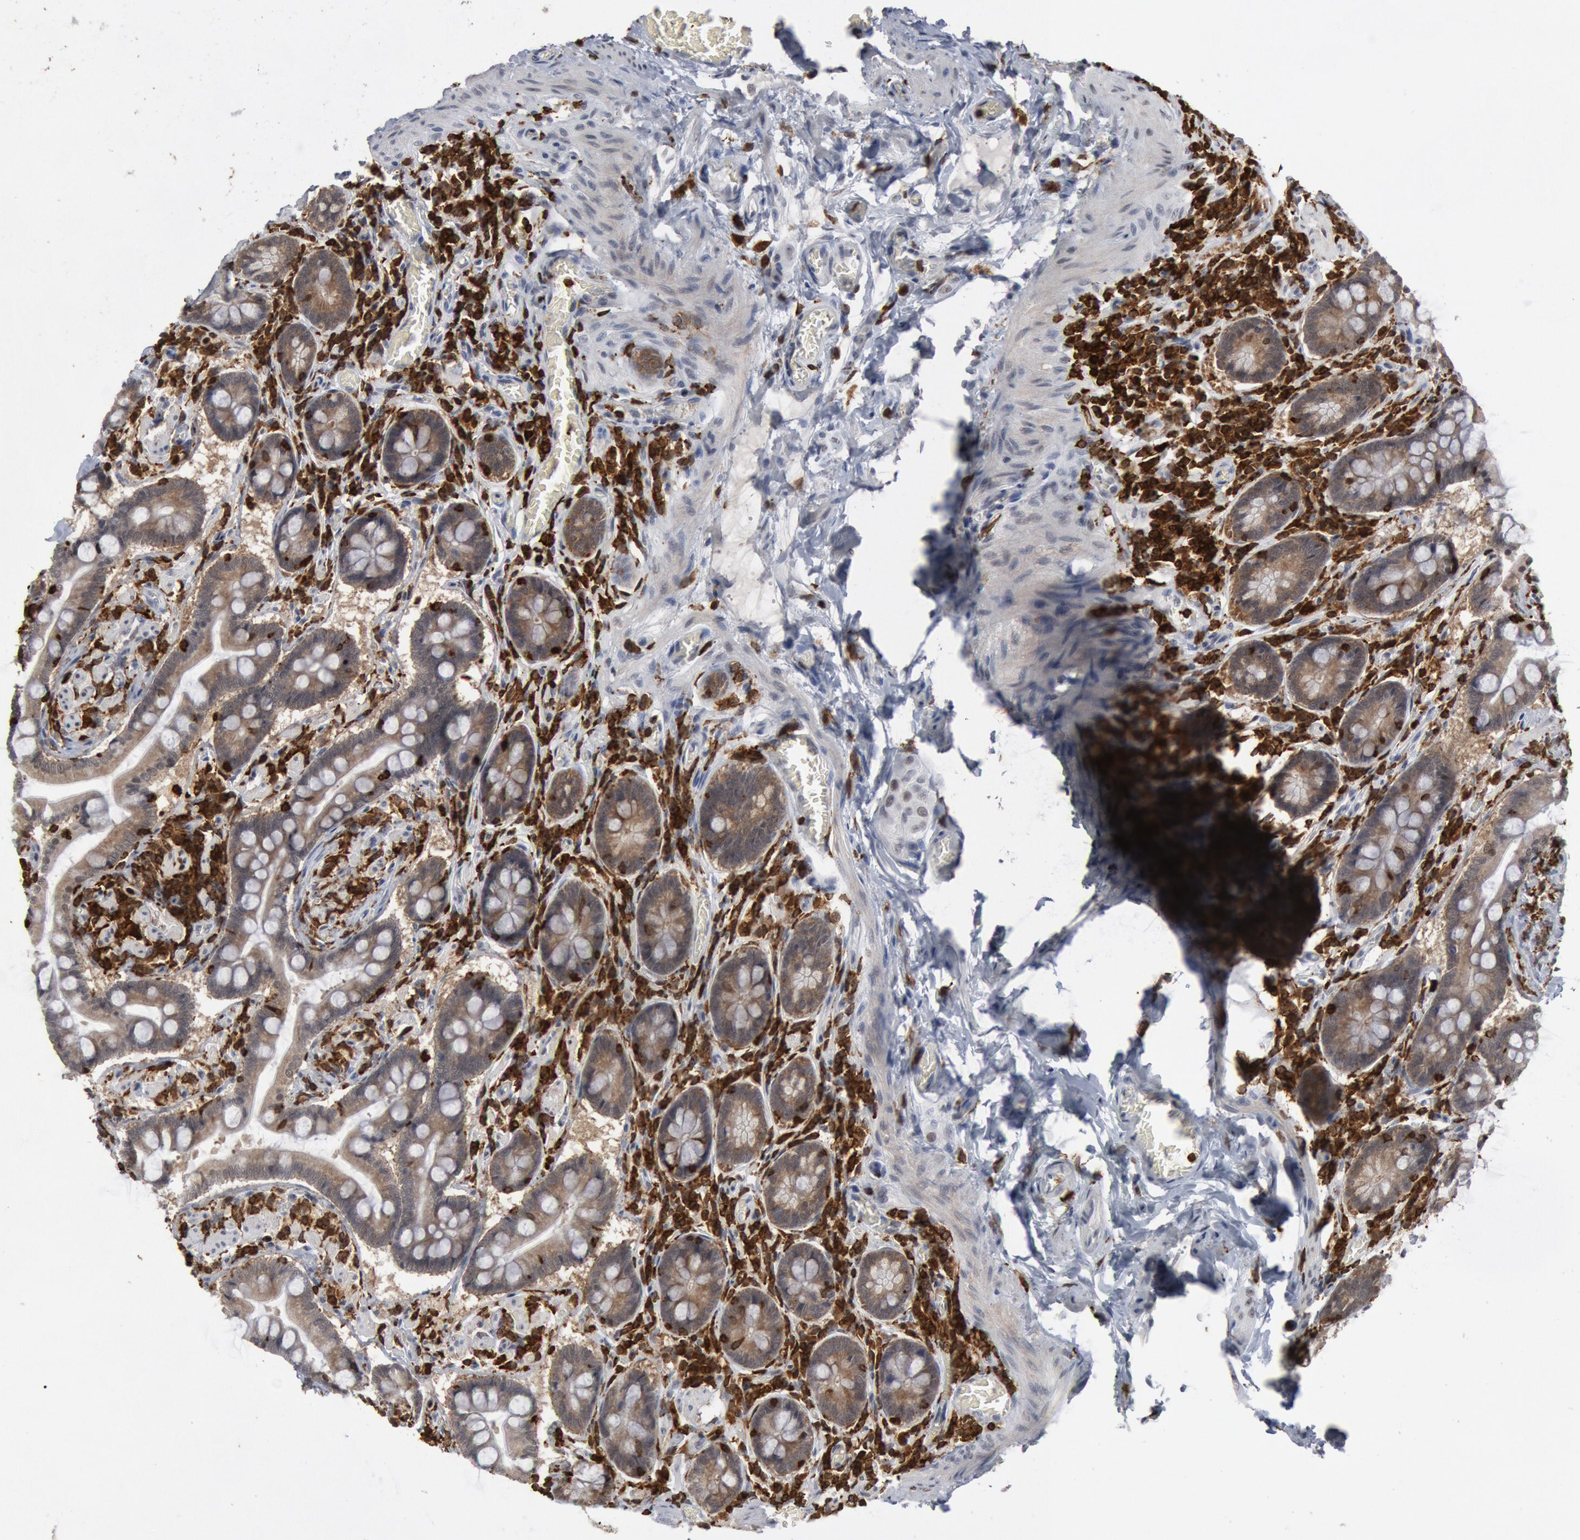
{"staining": {"intensity": "weak", "quantity": ">75%", "location": "cytoplasmic/membranous"}, "tissue": "small intestine", "cell_type": "Glandular cells", "image_type": "normal", "snomed": [{"axis": "morphology", "description": "Normal tissue, NOS"}, {"axis": "topography", "description": "Small intestine"}], "caption": "Immunohistochemical staining of normal human small intestine reveals low levels of weak cytoplasmic/membranous expression in approximately >75% of glandular cells.", "gene": "PTPN6", "patient": {"sex": "male", "age": 41}}